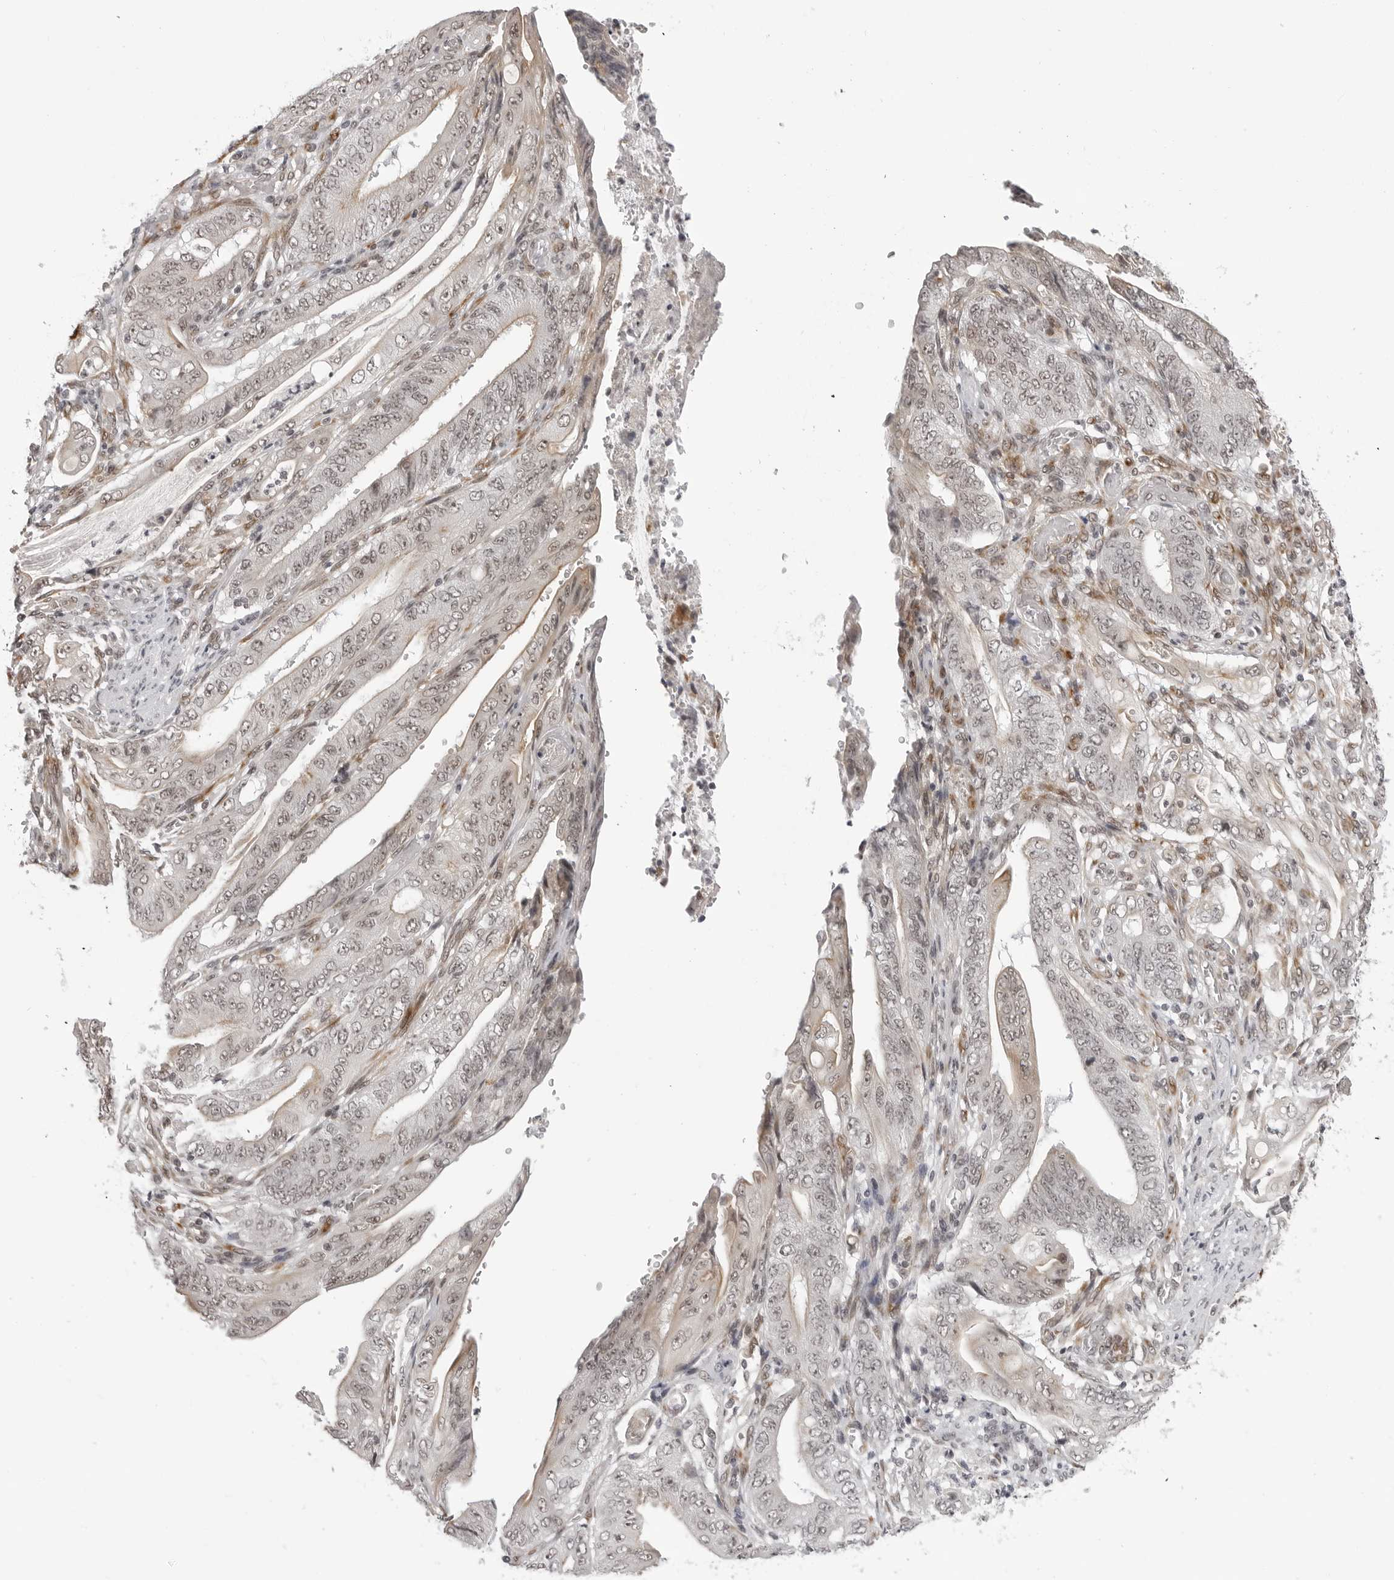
{"staining": {"intensity": "weak", "quantity": "25%-75%", "location": "nuclear"}, "tissue": "stomach cancer", "cell_type": "Tumor cells", "image_type": "cancer", "snomed": [{"axis": "morphology", "description": "Adenocarcinoma, NOS"}, {"axis": "topography", "description": "Stomach"}], "caption": "Human stomach adenocarcinoma stained with a brown dye displays weak nuclear positive positivity in about 25%-75% of tumor cells.", "gene": "PHF3", "patient": {"sex": "female", "age": 73}}